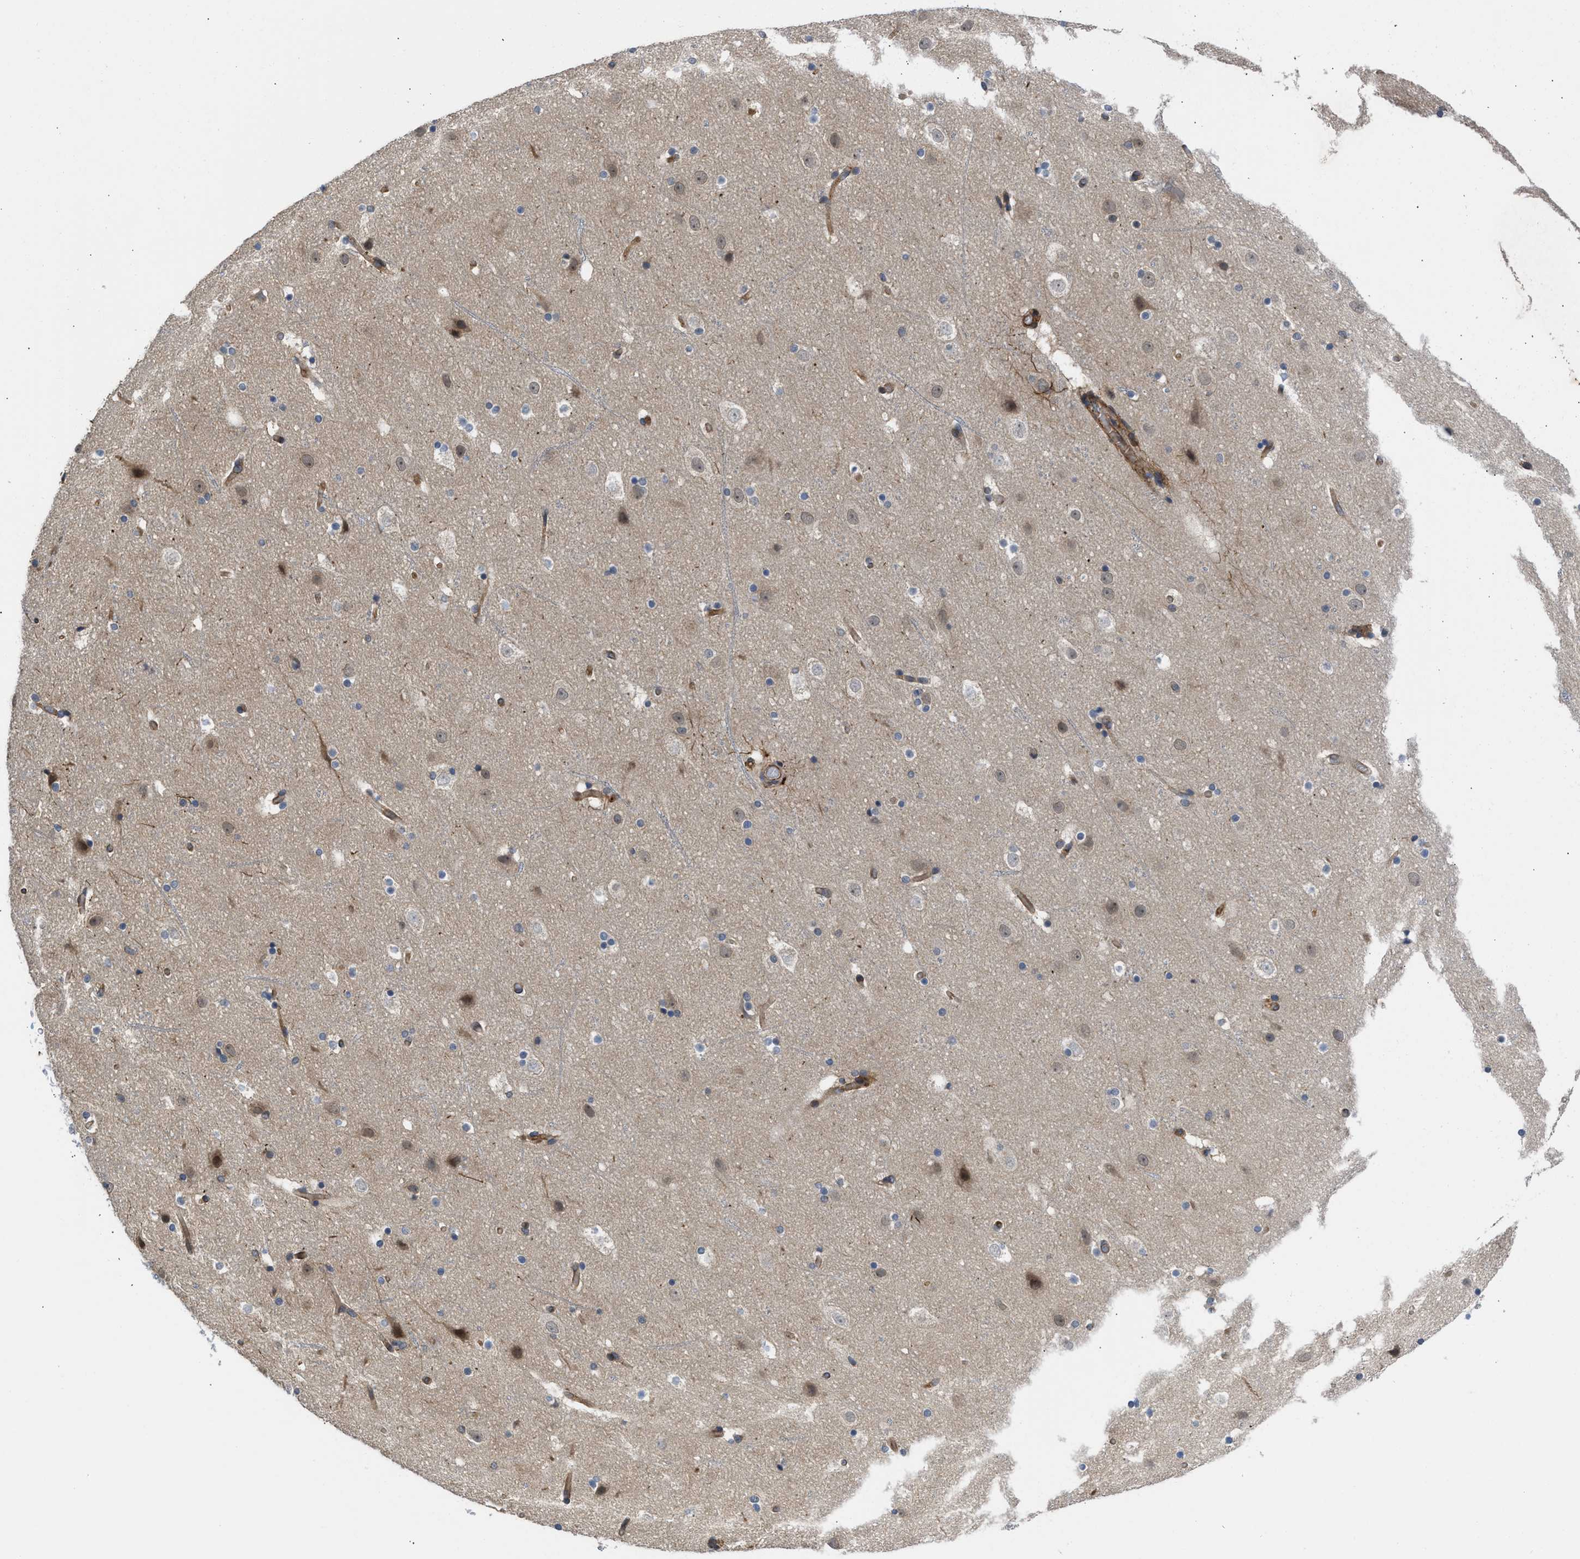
{"staining": {"intensity": "strong", "quantity": "25%-75%", "location": "cytoplasmic/membranous"}, "tissue": "cerebral cortex", "cell_type": "Endothelial cells", "image_type": "normal", "snomed": [{"axis": "morphology", "description": "Normal tissue, NOS"}, {"axis": "topography", "description": "Cerebral cortex"}], "caption": "Protein analysis of unremarkable cerebral cortex displays strong cytoplasmic/membranous expression in approximately 25%-75% of endothelial cells. Immunohistochemistry stains the protein in brown and the nuclei are stained blue.", "gene": "GPATCH2L", "patient": {"sex": "male", "age": 45}}